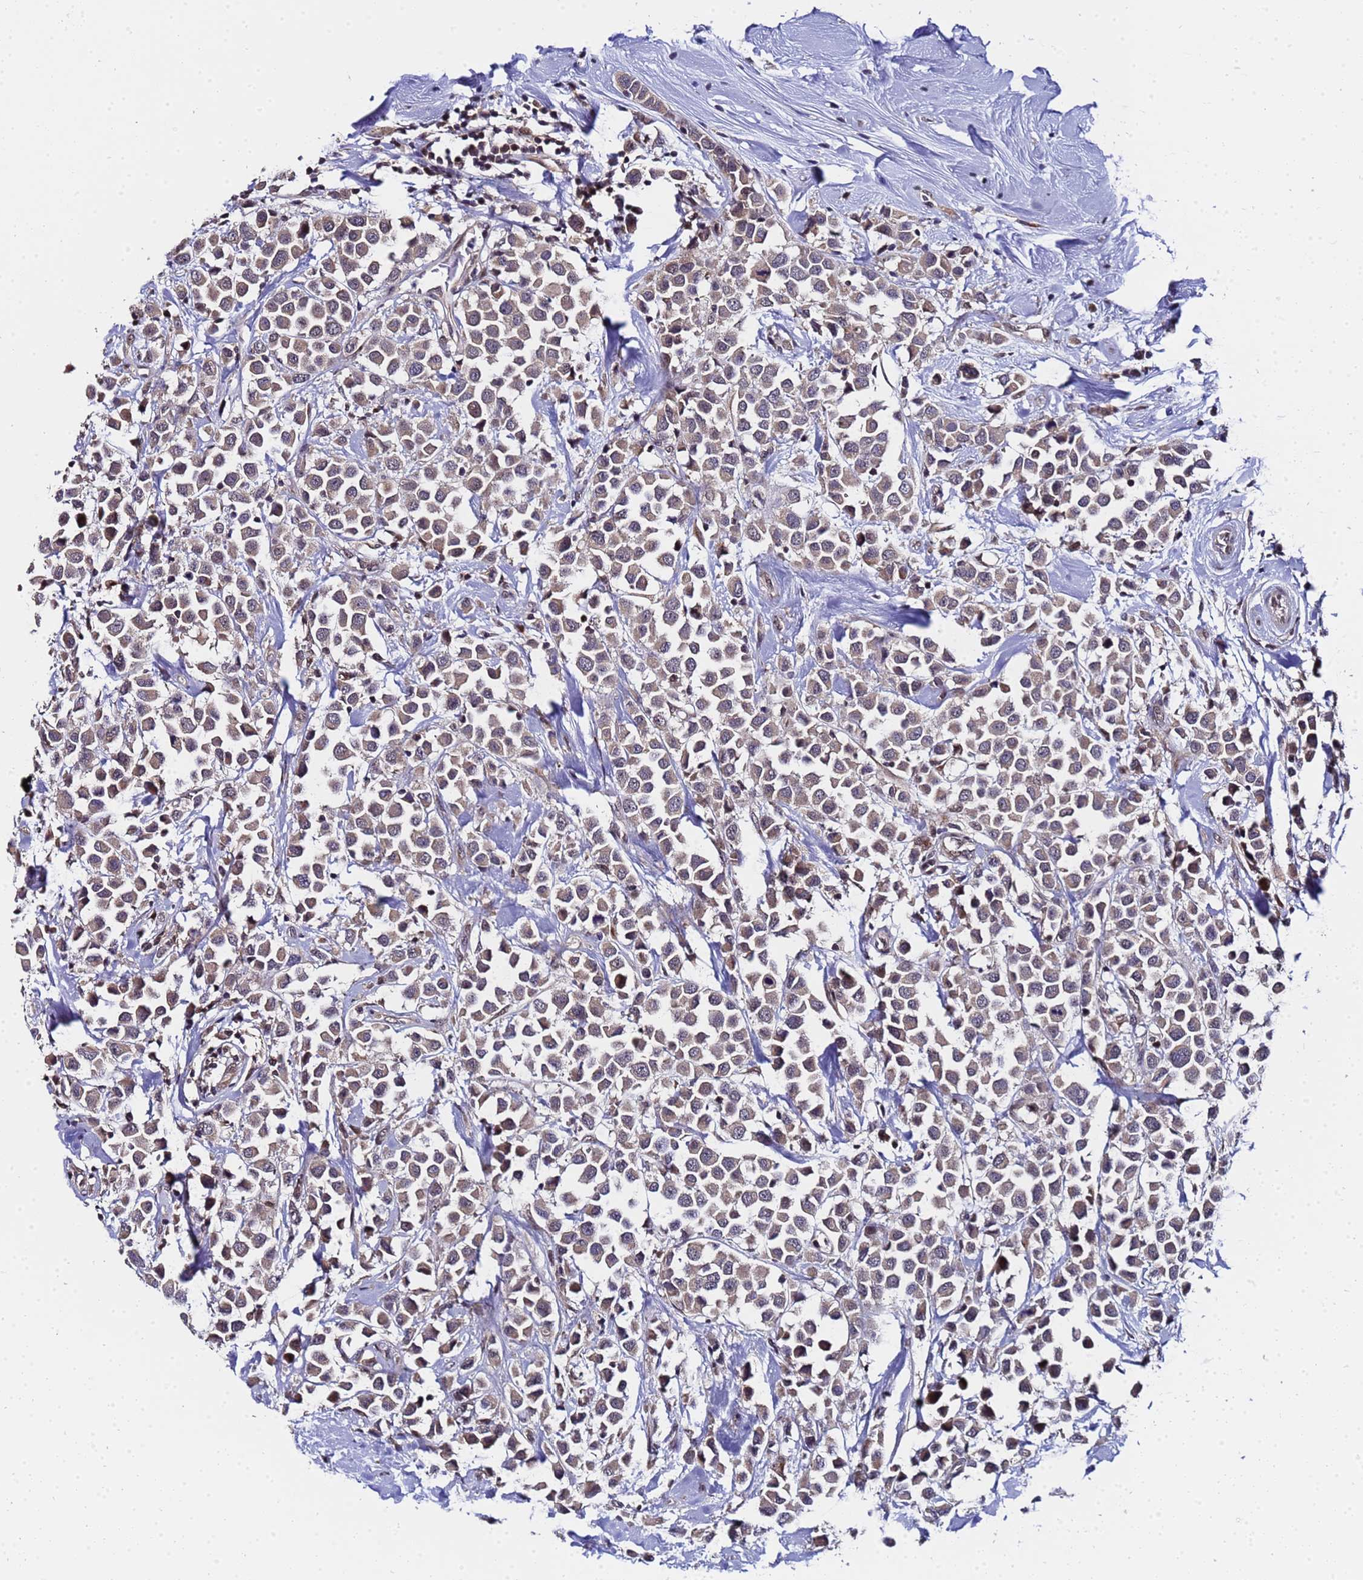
{"staining": {"intensity": "moderate", "quantity": ">75%", "location": "cytoplasmic/membranous"}, "tissue": "breast cancer", "cell_type": "Tumor cells", "image_type": "cancer", "snomed": [{"axis": "morphology", "description": "Duct carcinoma"}, {"axis": "topography", "description": "Breast"}], "caption": "Breast cancer (invasive ductal carcinoma) was stained to show a protein in brown. There is medium levels of moderate cytoplasmic/membranous staining in about >75% of tumor cells. Immunohistochemistry stains the protein of interest in brown and the nuclei are stained blue.", "gene": "ANAPC13", "patient": {"sex": "female", "age": 61}}